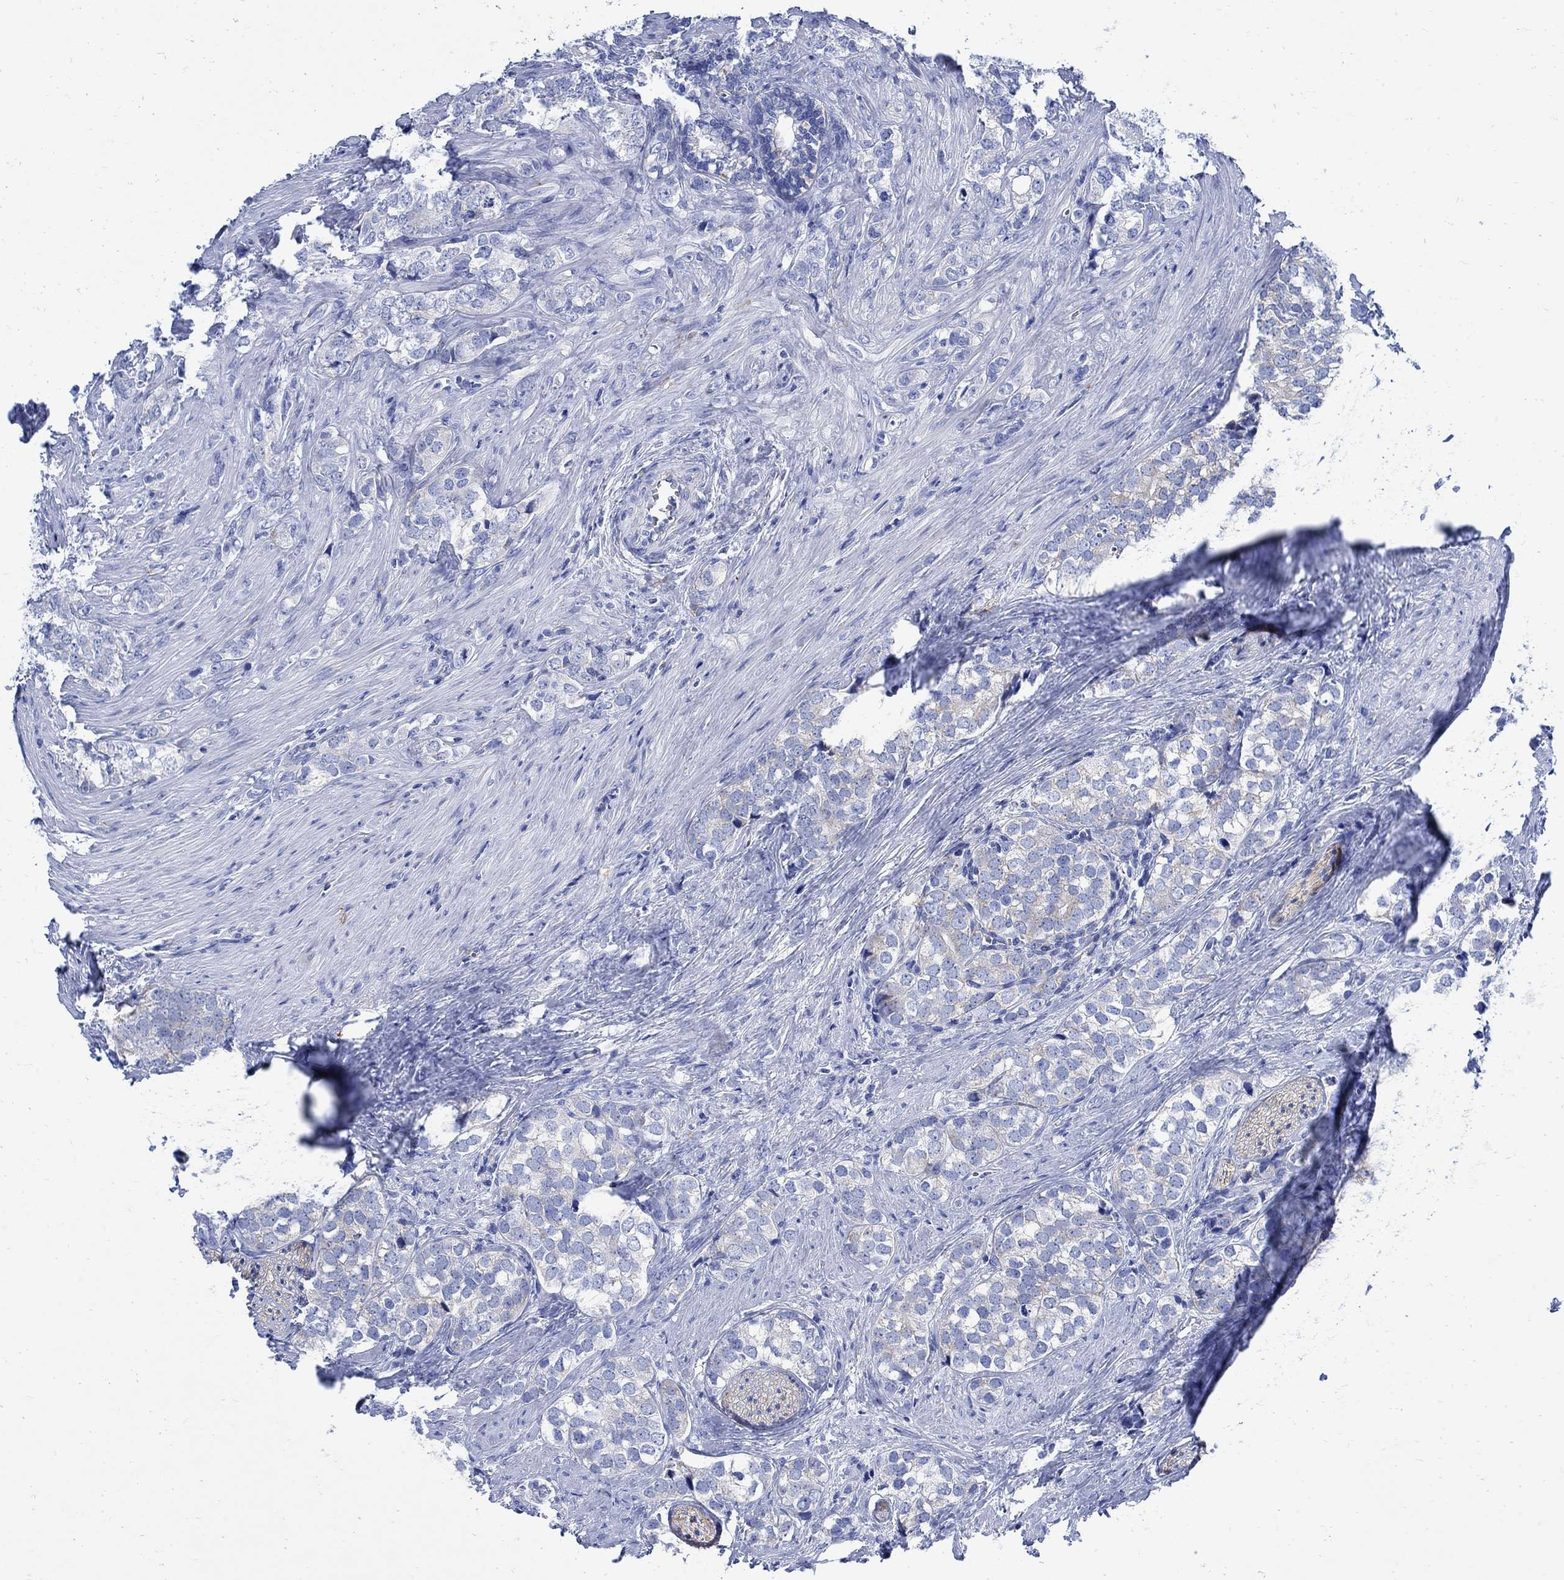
{"staining": {"intensity": "weak", "quantity": "<25%", "location": "cytoplasmic/membranous"}, "tissue": "prostate cancer", "cell_type": "Tumor cells", "image_type": "cancer", "snomed": [{"axis": "morphology", "description": "Adenocarcinoma, NOS"}, {"axis": "topography", "description": "Prostate and seminal vesicle, NOS"}], "caption": "Immunohistochemical staining of human adenocarcinoma (prostate) demonstrates no significant staining in tumor cells.", "gene": "CPLX2", "patient": {"sex": "male", "age": 63}}